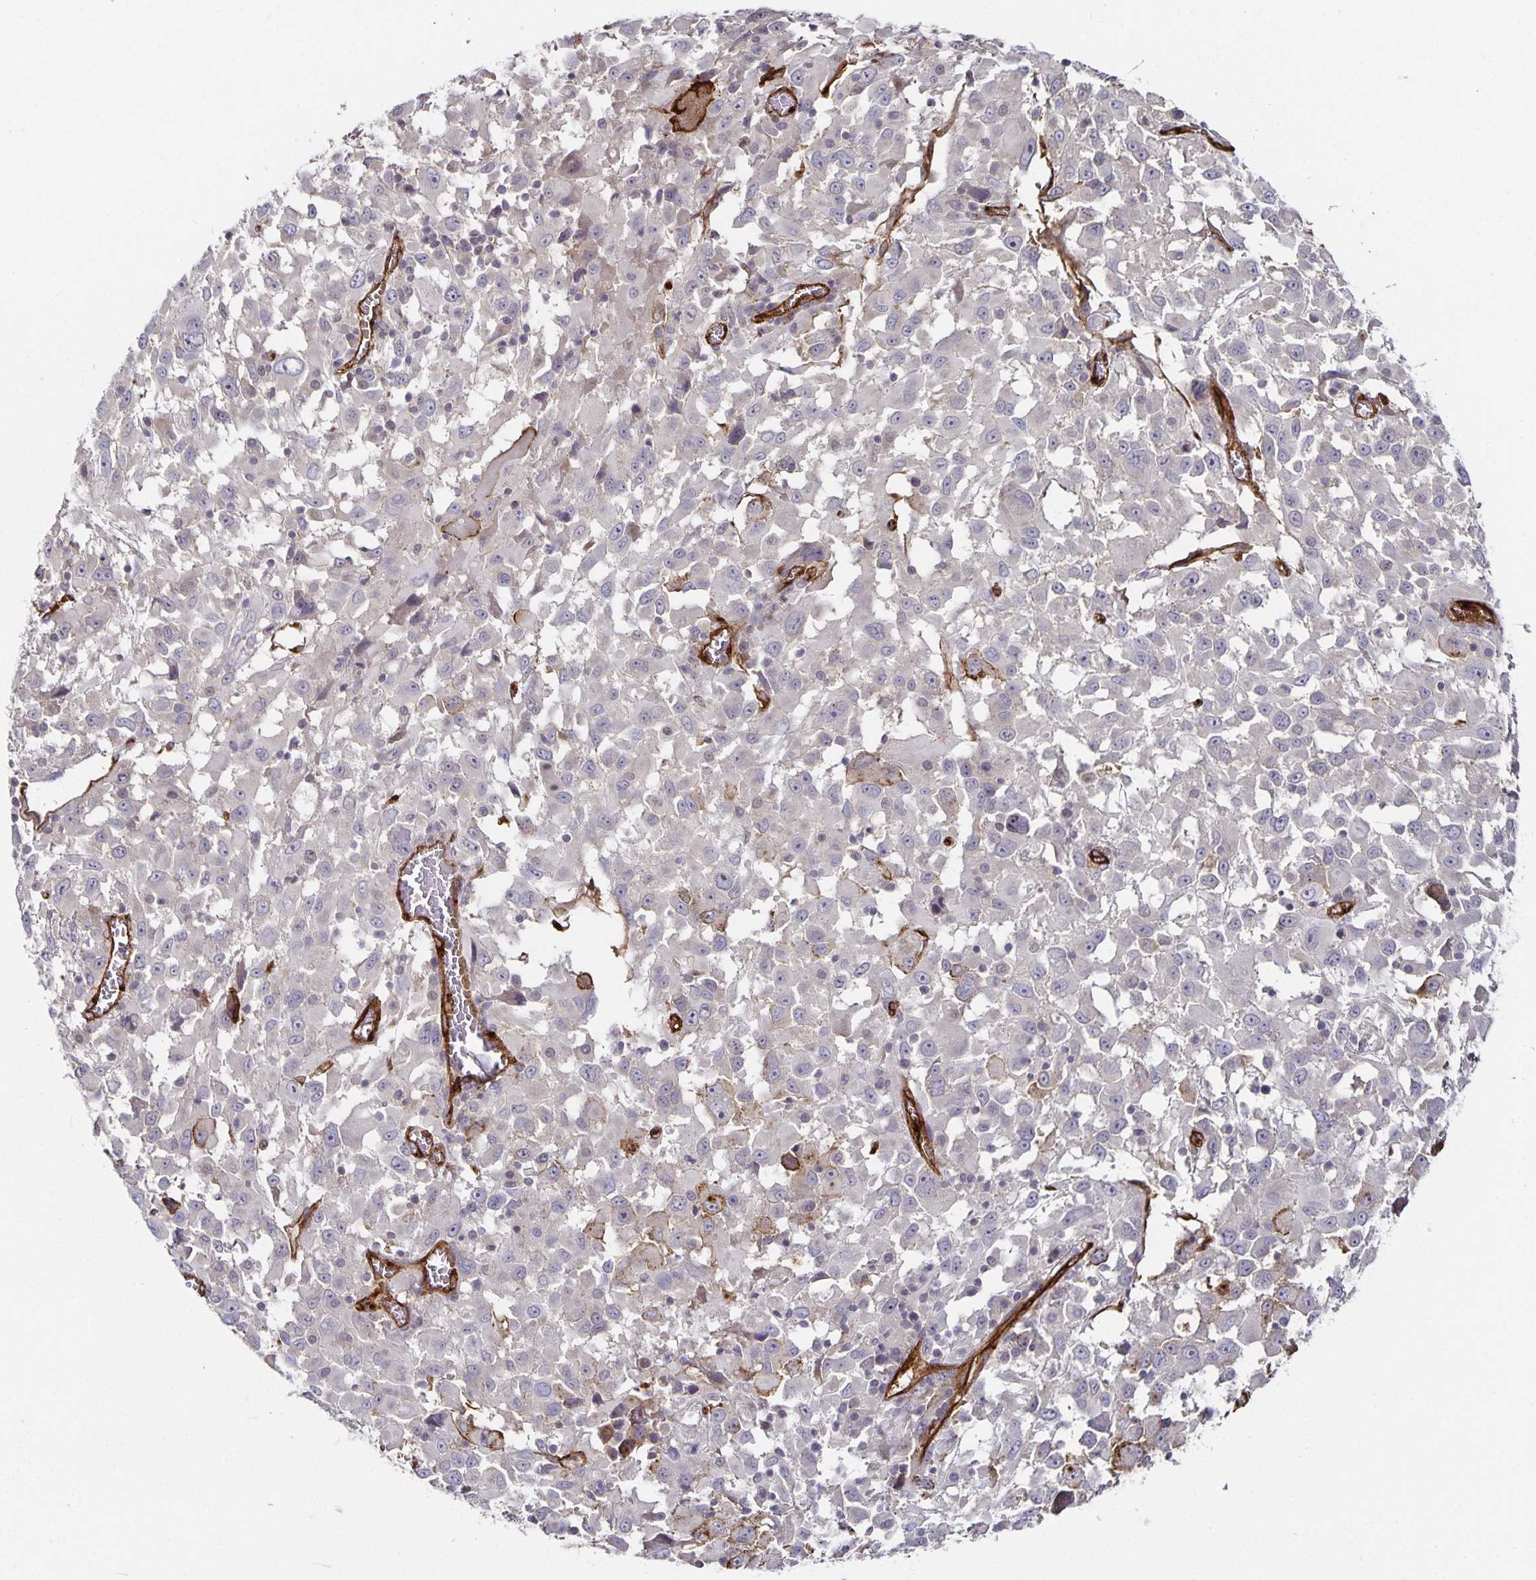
{"staining": {"intensity": "negative", "quantity": "none", "location": "none"}, "tissue": "melanoma", "cell_type": "Tumor cells", "image_type": "cancer", "snomed": [{"axis": "morphology", "description": "Malignant melanoma, Metastatic site"}, {"axis": "topography", "description": "Soft tissue"}], "caption": "IHC photomicrograph of neoplastic tissue: human melanoma stained with DAB (3,3'-diaminobenzidine) demonstrates no significant protein expression in tumor cells.", "gene": "PODXL", "patient": {"sex": "male", "age": 50}}